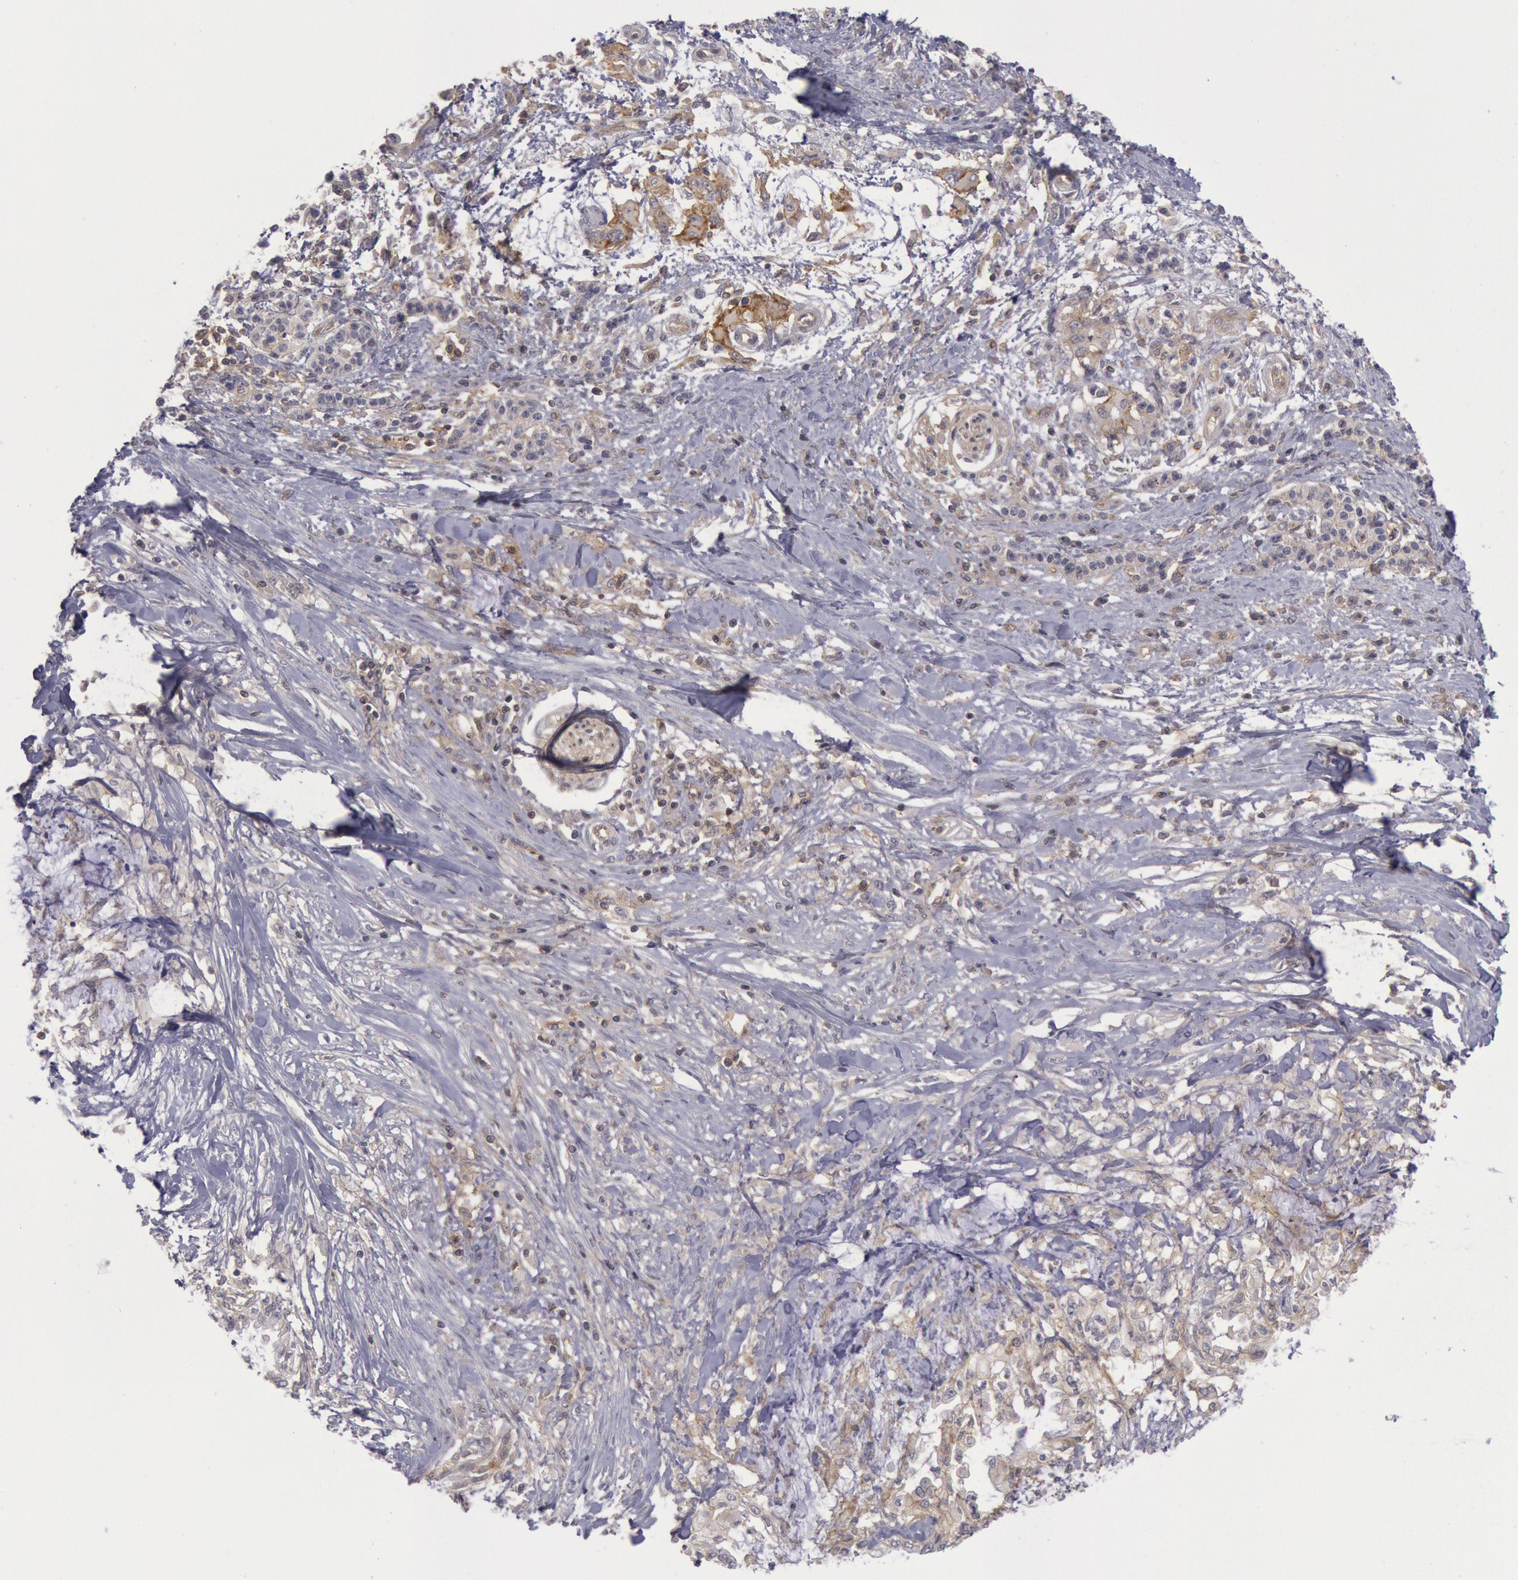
{"staining": {"intensity": "moderate", "quantity": "<25%", "location": "cytoplasmic/membranous"}, "tissue": "pancreatic cancer", "cell_type": "Tumor cells", "image_type": "cancer", "snomed": [{"axis": "morphology", "description": "Adenocarcinoma, NOS"}, {"axis": "topography", "description": "Pancreas"}], "caption": "This image shows IHC staining of pancreatic adenocarcinoma, with low moderate cytoplasmic/membranous staining in approximately <25% of tumor cells.", "gene": "STX4", "patient": {"sex": "female", "age": 64}}